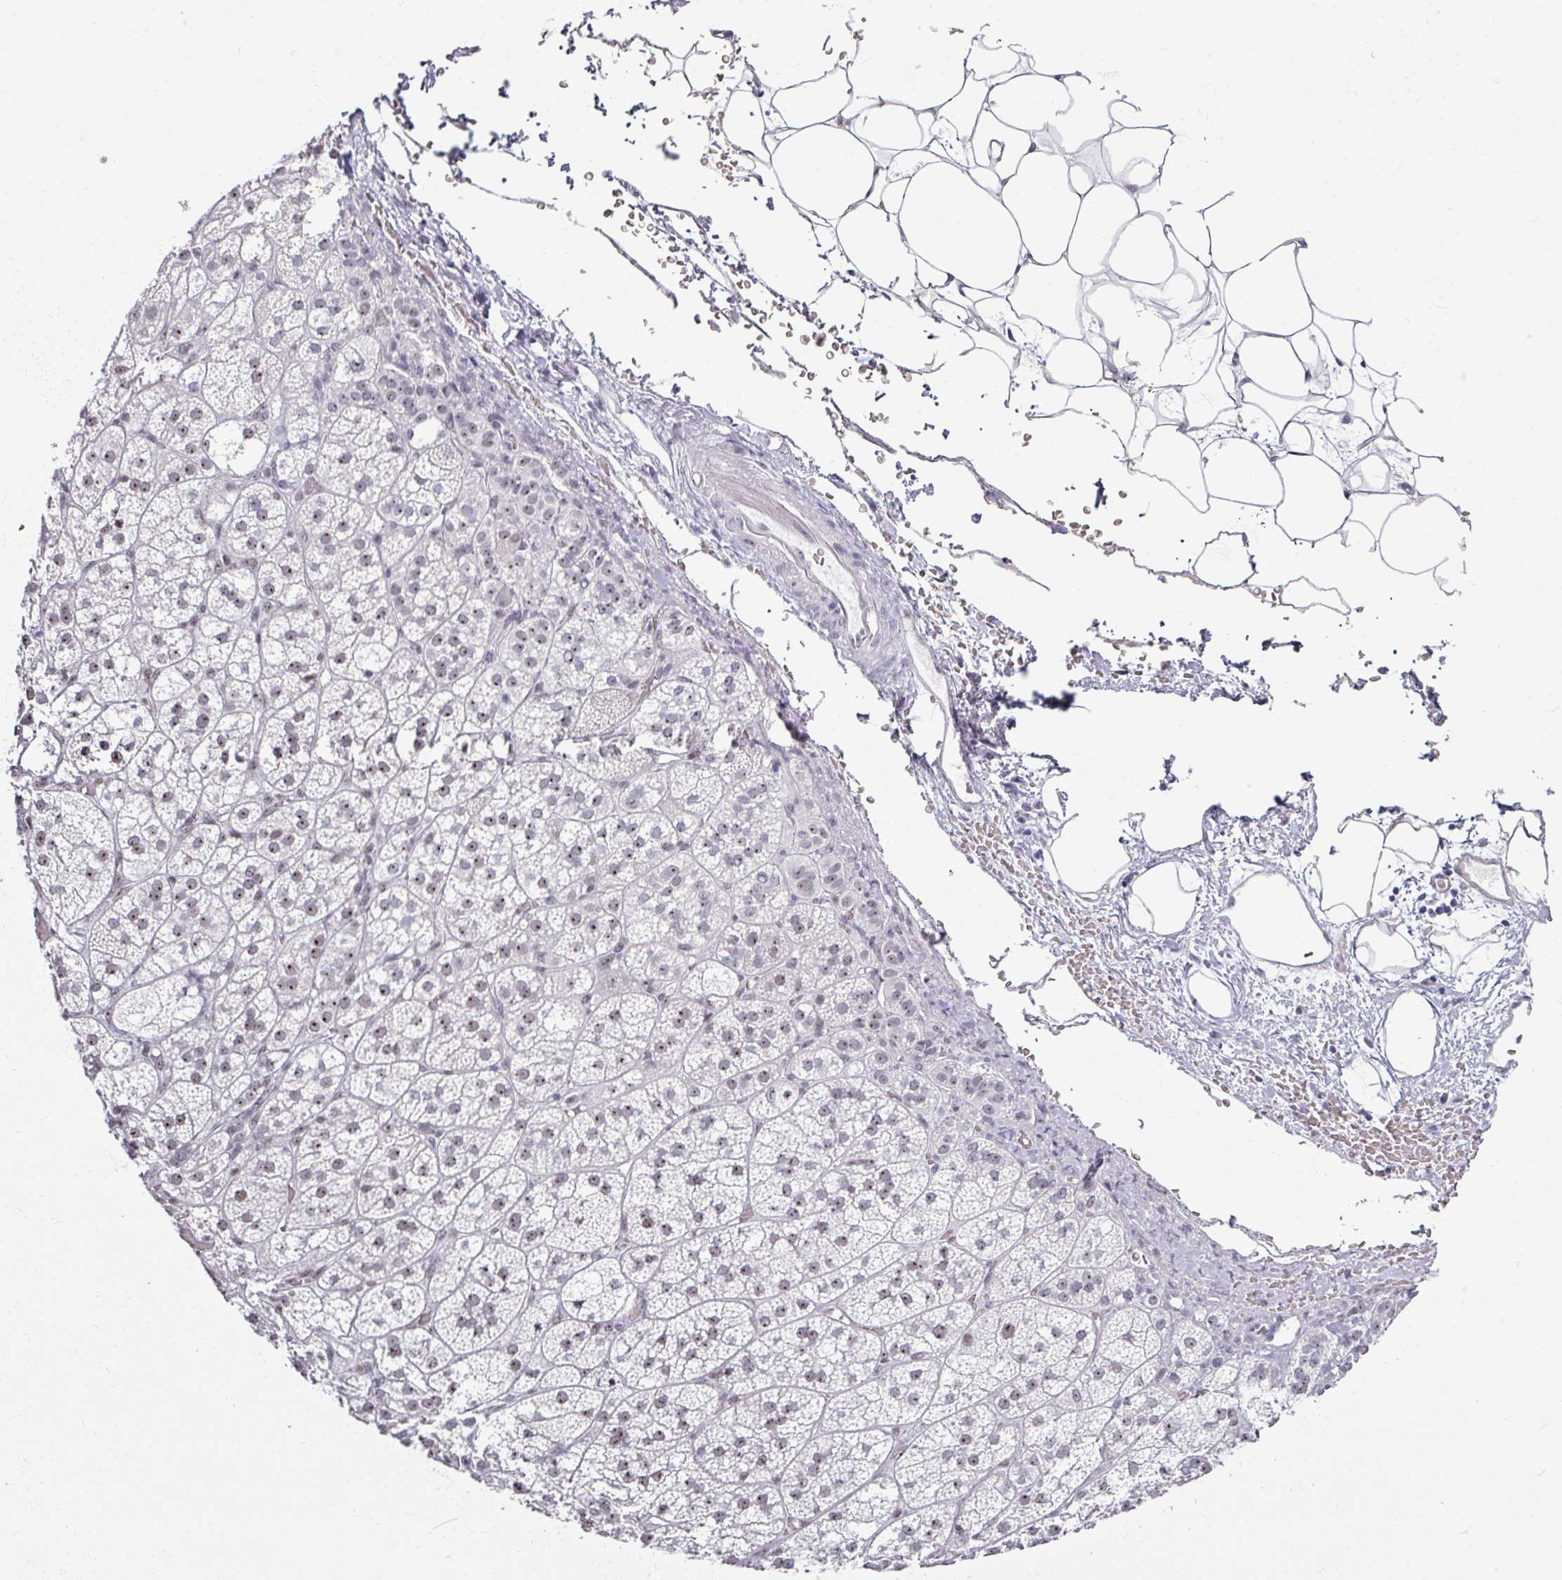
{"staining": {"intensity": "moderate", "quantity": ">75%", "location": "nuclear"}, "tissue": "adrenal gland", "cell_type": "Glandular cells", "image_type": "normal", "snomed": [{"axis": "morphology", "description": "Normal tissue, NOS"}, {"axis": "topography", "description": "Adrenal gland"}], "caption": "The image shows staining of normal adrenal gland, revealing moderate nuclear protein staining (brown color) within glandular cells.", "gene": "ADAR", "patient": {"sex": "female", "age": 60}}